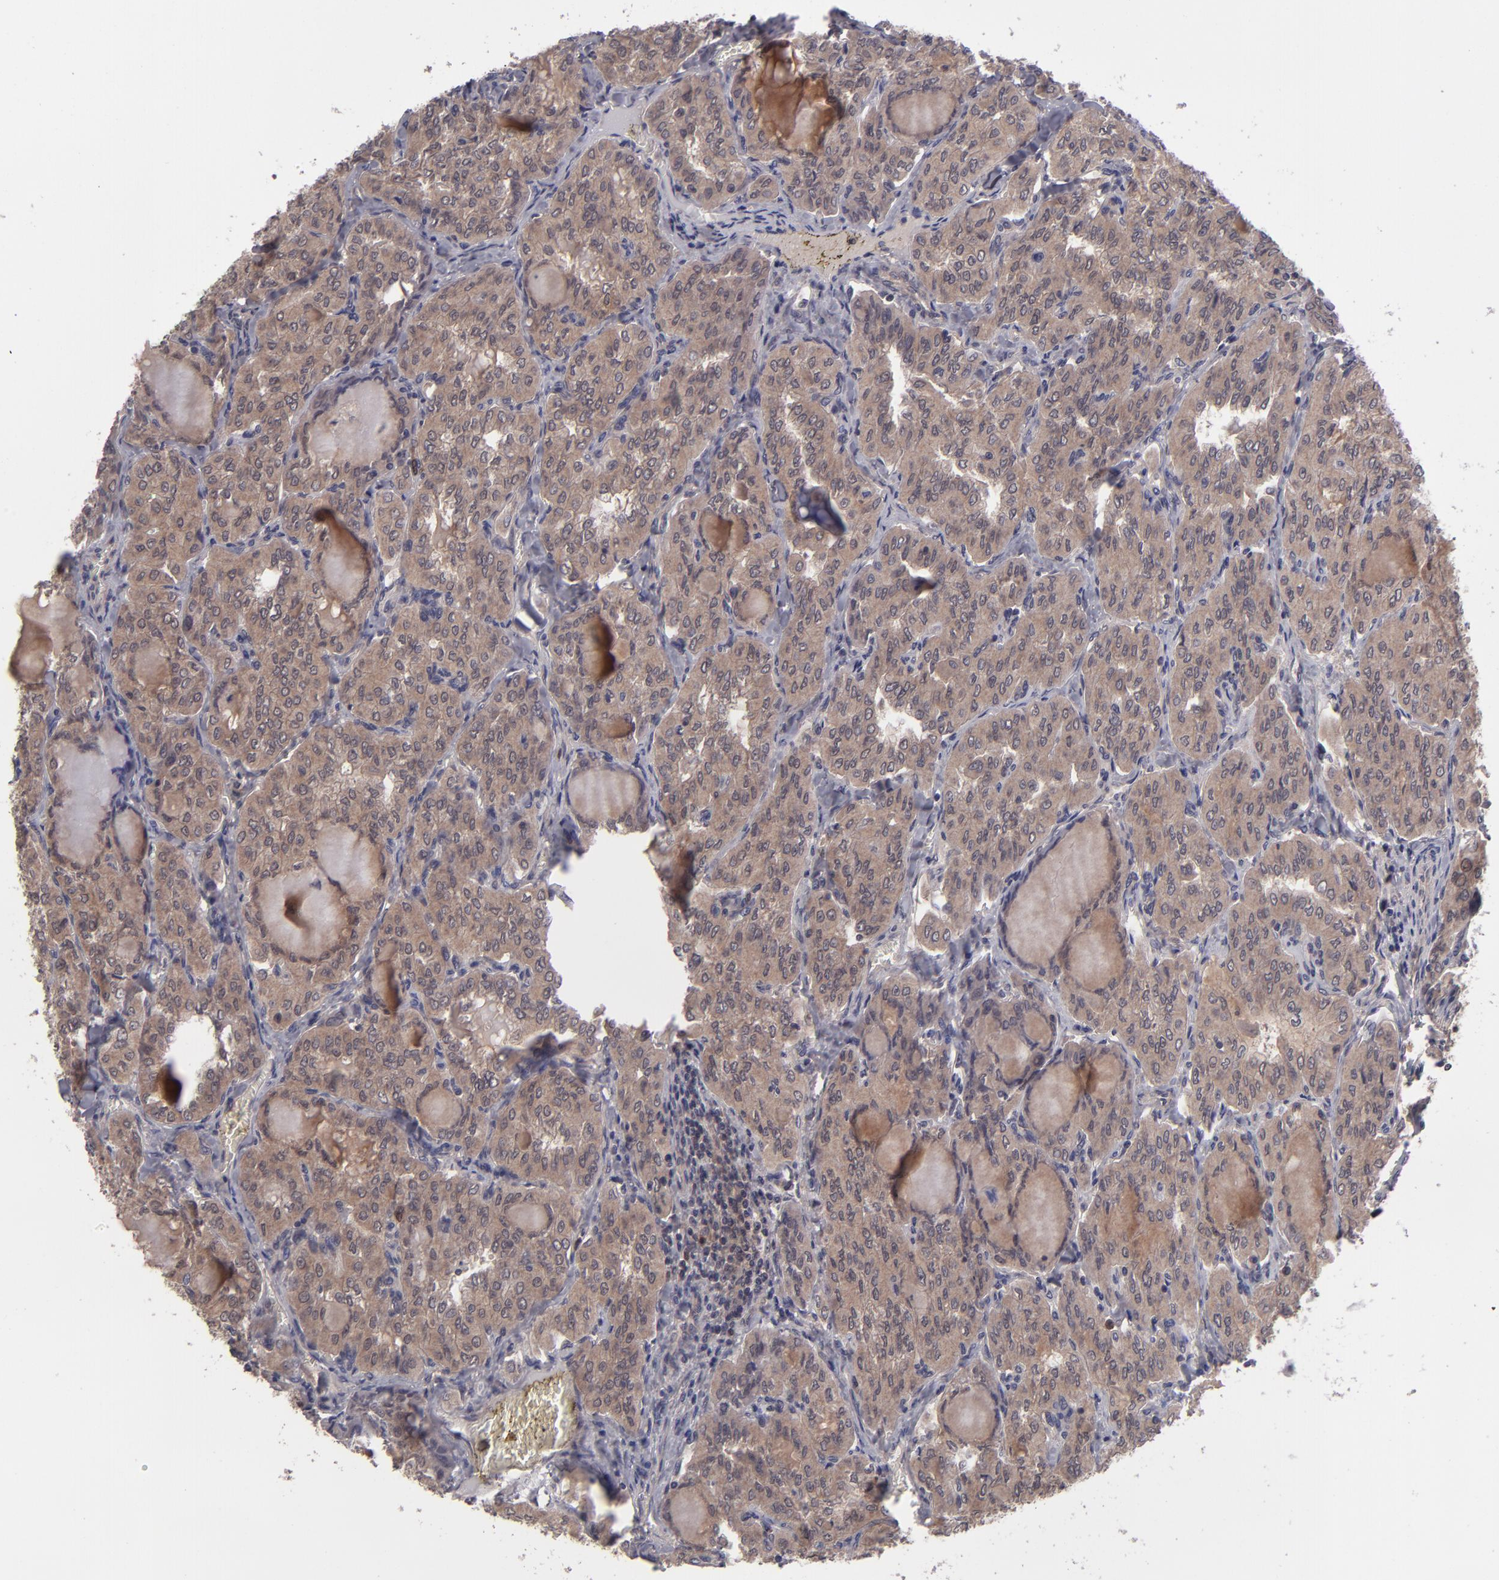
{"staining": {"intensity": "moderate", "quantity": ">75%", "location": "cytoplasmic/membranous"}, "tissue": "thyroid cancer", "cell_type": "Tumor cells", "image_type": "cancer", "snomed": [{"axis": "morphology", "description": "Papillary adenocarcinoma, NOS"}, {"axis": "topography", "description": "Thyroid gland"}], "caption": "Tumor cells exhibit moderate cytoplasmic/membranous positivity in about >75% of cells in thyroid papillary adenocarcinoma.", "gene": "TYMS", "patient": {"sex": "male", "age": 20}}